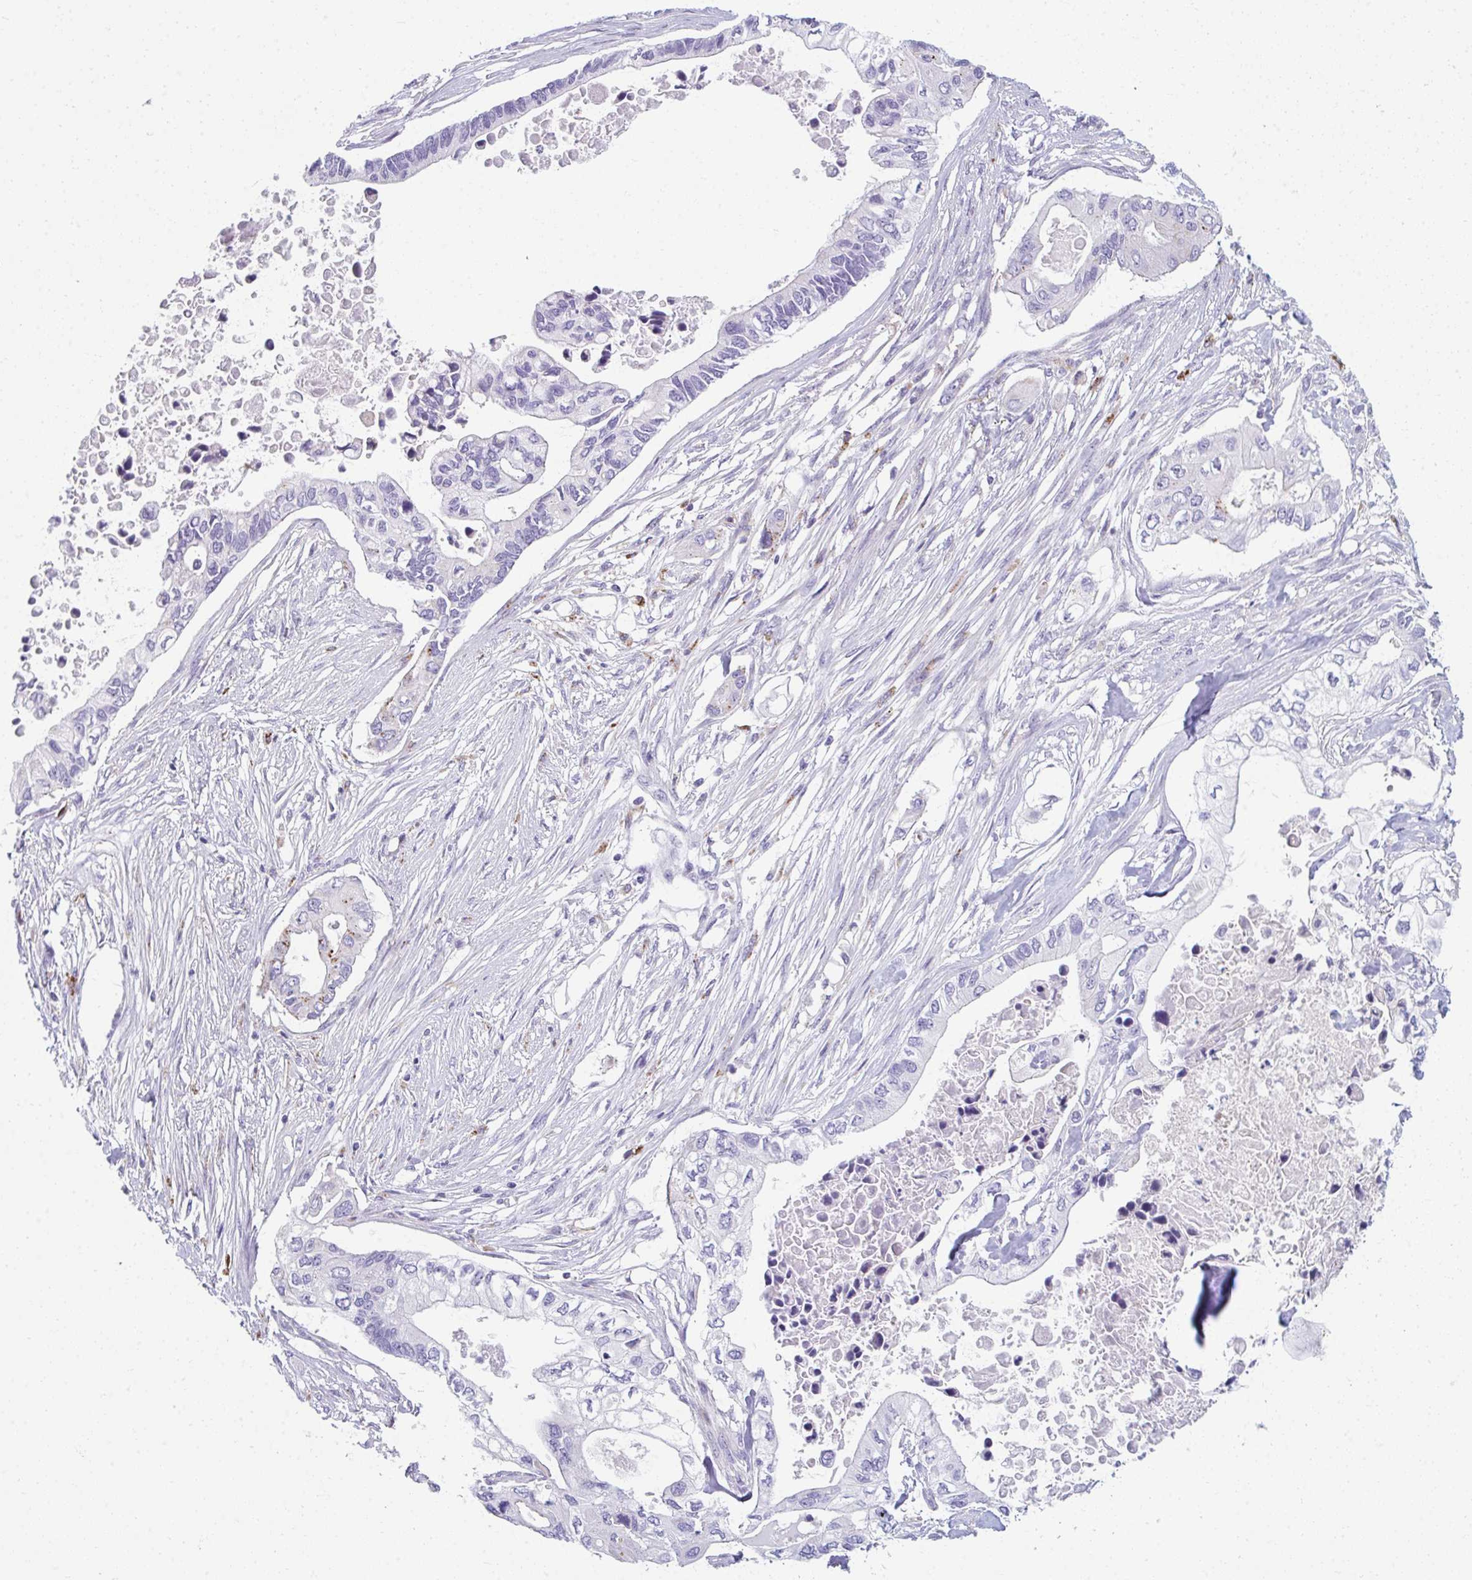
{"staining": {"intensity": "negative", "quantity": "none", "location": "none"}, "tissue": "pancreatic cancer", "cell_type": "Tumor cells", "image_type": "cancer", "snomed": [{"axis": "morphology", "description": "Adenocarcinoma, NOS"}, {"axis": "topography", "description": "Pancreas"}], "caption": "Pancreatic cancer was stained to show a protein in brown. There is no significant expression in tumor cells. (DAB IHC with hematoxylin counter stain).", "gene": "EIF1AD", "patient": {"sex": "female", "age": 63}}